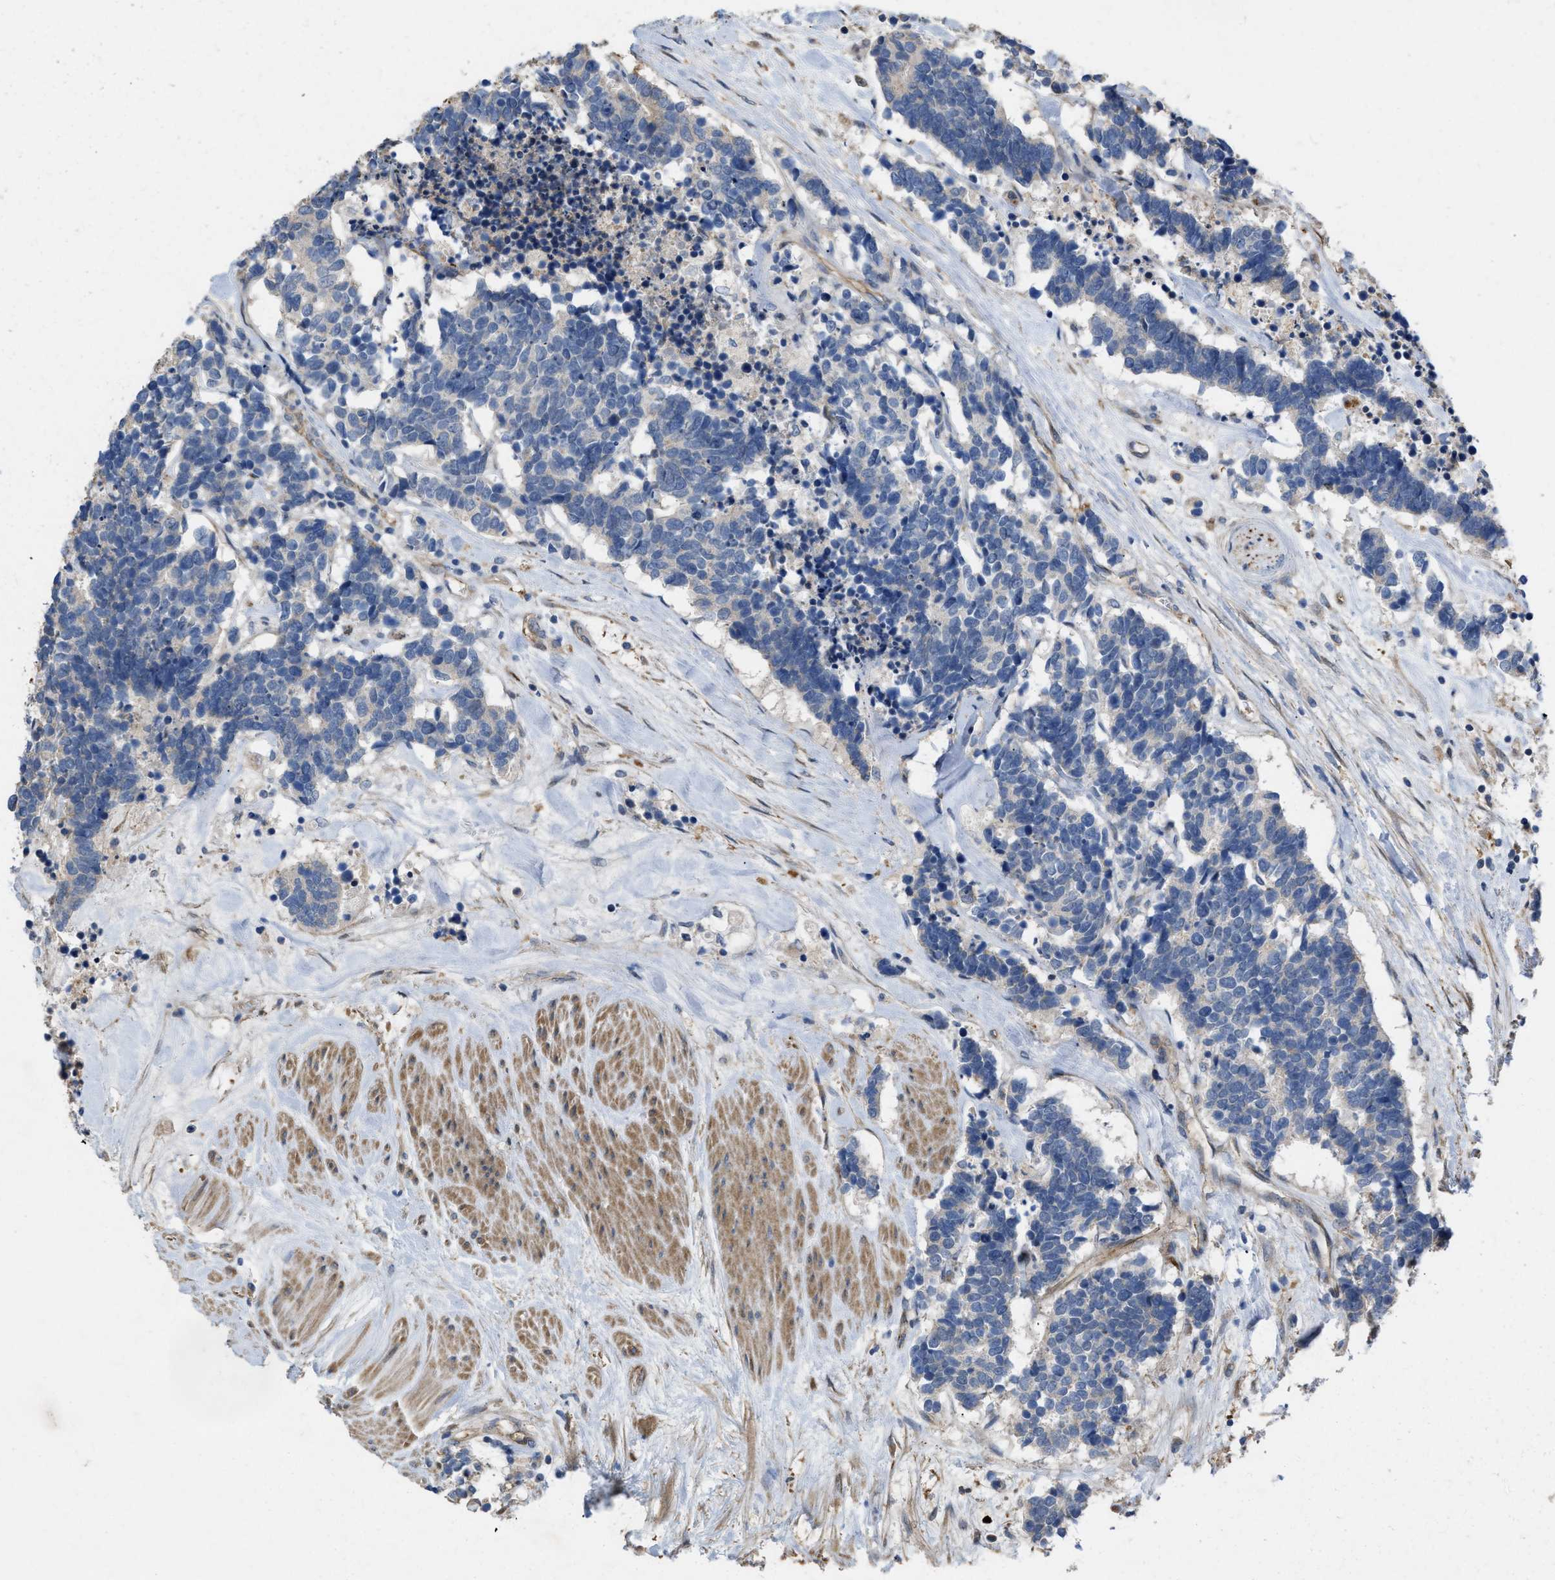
{"staining": {"intensity": "negative", "quantity": "none", "location": "none"}, "tissue": "carcinoid", "cell_type": "Tumor cells", "image_type": "cancer", "snomed": [{"axis": "morphology", "description": "Carcinoma, NOS"}, {"axis": "morphology", "description": "Carcinoid, malignant, NOS"}, {"axis": "topography", "description": "Urinary bladder"}], "caption": "This is a histopathology image of IHC staining of carcinoid, which shows no expression in tumor cells. (Immunohistochemistry, brightfield microscopy, high magnification).", "gene": "SLC4A11", "patient": {"sex": "male", "age": 57}}